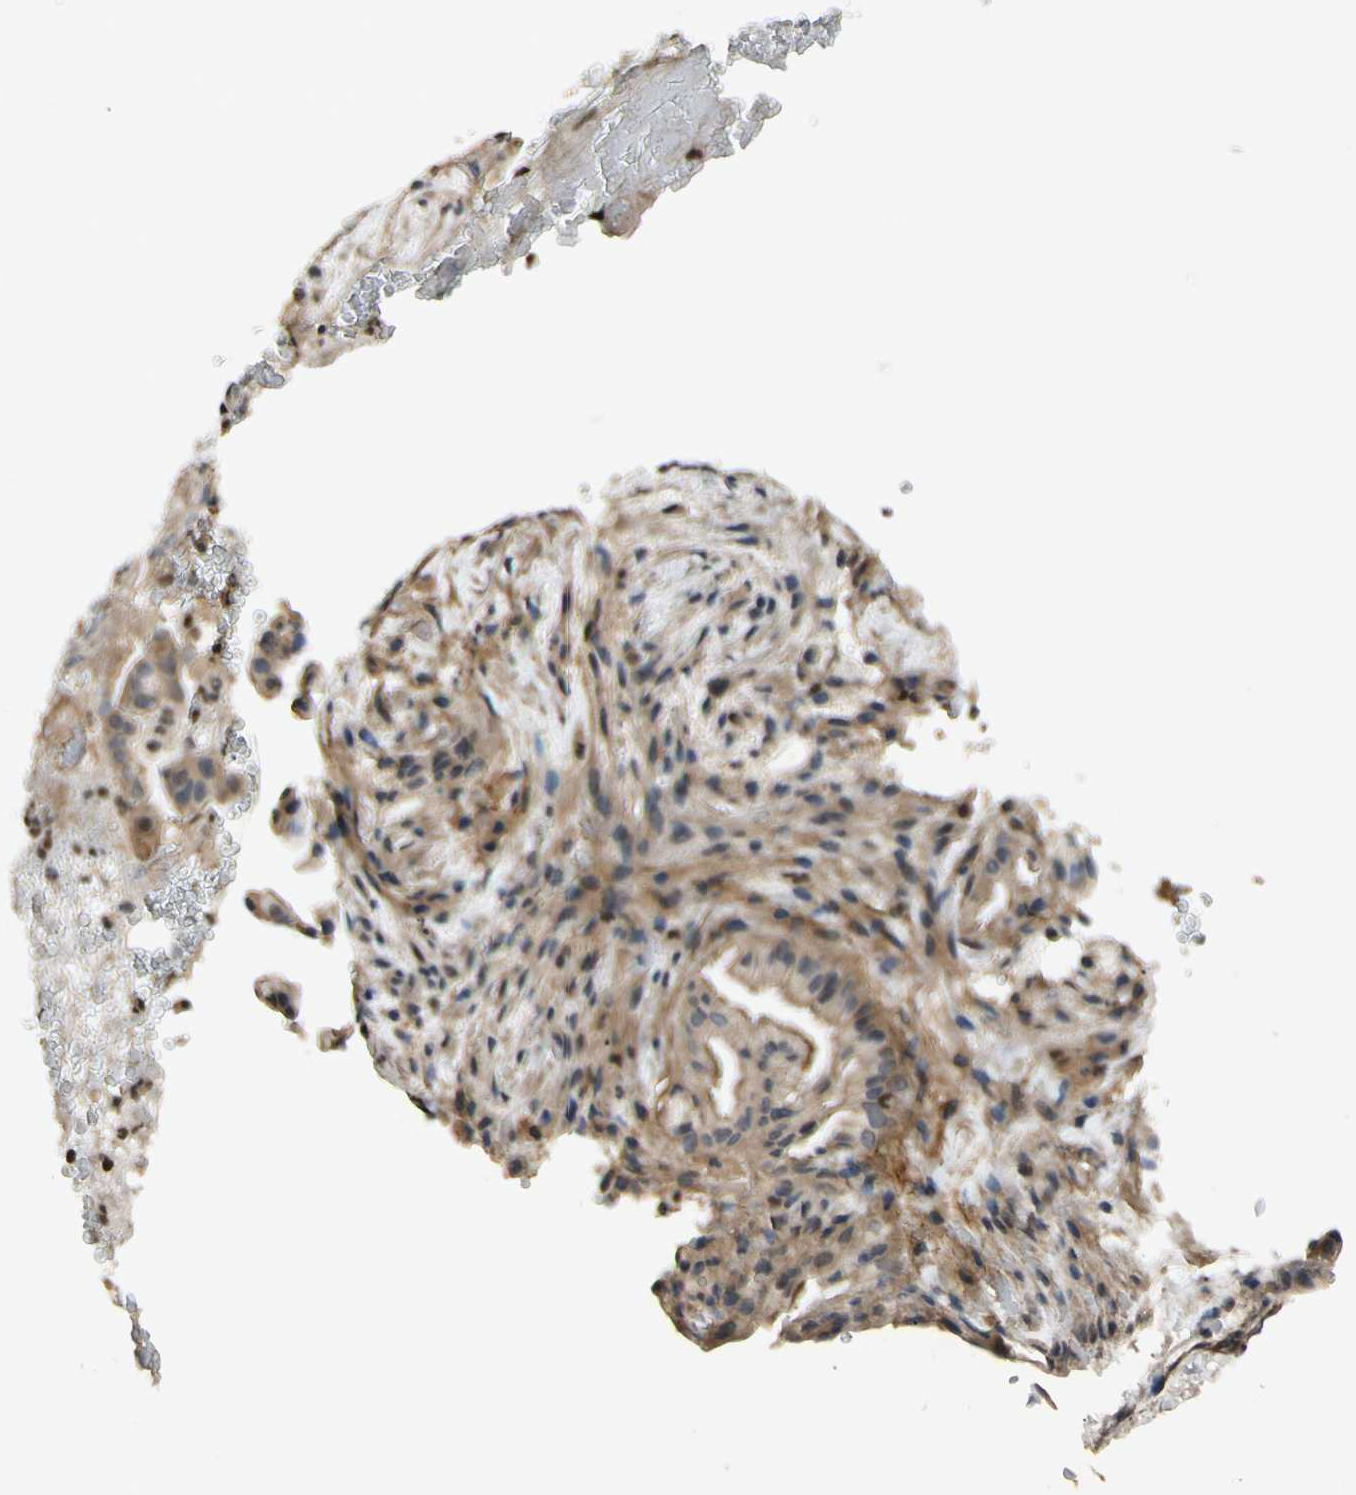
{"staining": {"intensity": "moderate", "quantity": ">75%", "location": "cytoplasmic/membranous"}, "tissue": "liver cancer", "cell_type": "Tumor cells", "image_type": "cancer", "snomed": [{"axis": "morphology", "description": "Cholangiocarcinoma"}, {"axis": "topography", "description": "Liver"}], "caption": "Immunohistochemical staining of liver cholangiocarcinoma reveals moderate cytoplasmic/membranous protein staining in approximately >75% of tumor cells.", "gene": "NFYA", "patient": {"sex": "female", "age": 68}}